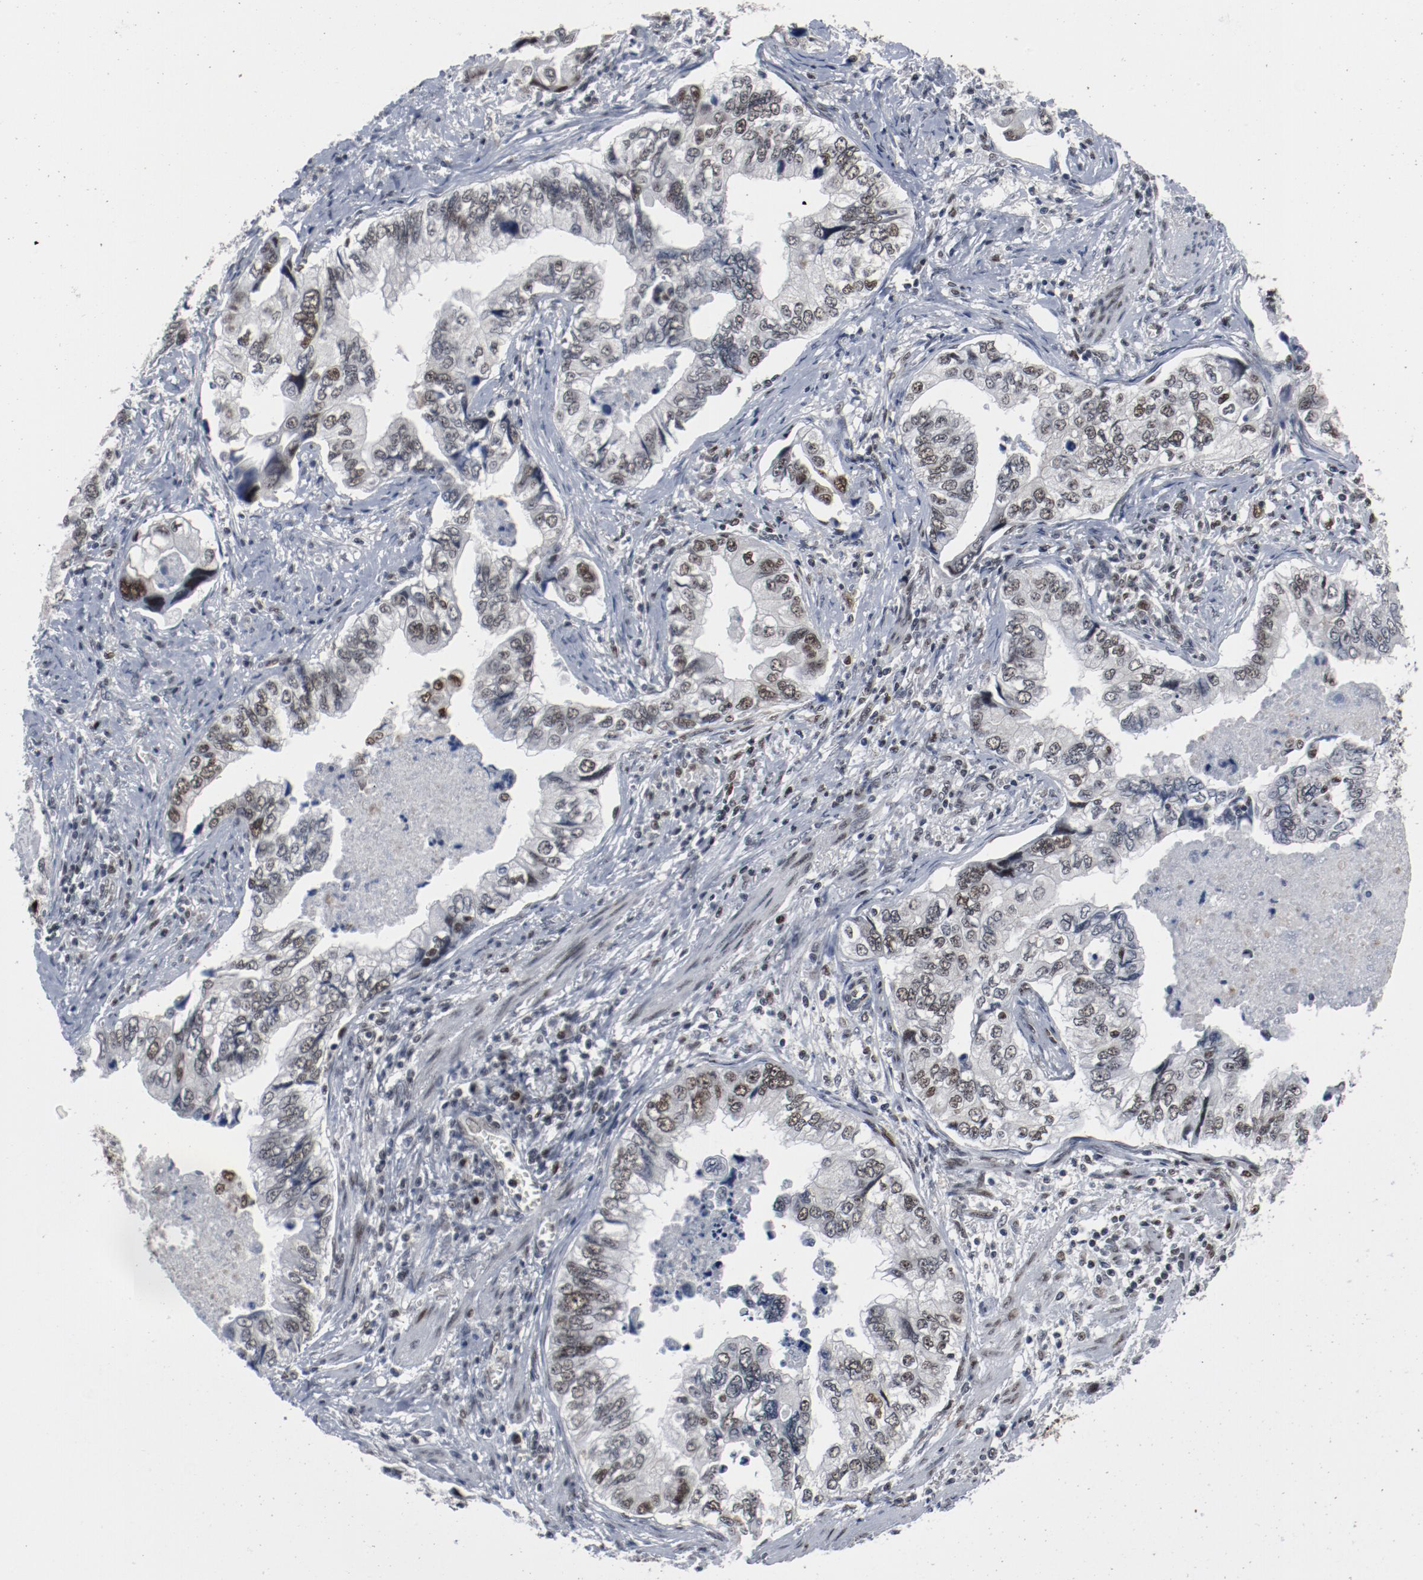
{"staining": {"intensity": "moderate", "quantity": ">75%", "location": "nuclear"}, "tissue": "stomach cancer", "cell_type": "Tumor cells", "image_type": "cancer", "snomed": [{"axis": "morphology", "description": "Adenocarcinoma, NOS"}, {"axis": "topography", "description": "Pancreas"}, {"axis": "topography", "description": "Stomach, upper"}], "caption": "Moderate nuclear expression is appreciated in about >75% of tumor cells in stomach cancer (adenocarcinoma).", "gene": "JMJD6", "patient": {"sex": "male", "age": 77}}